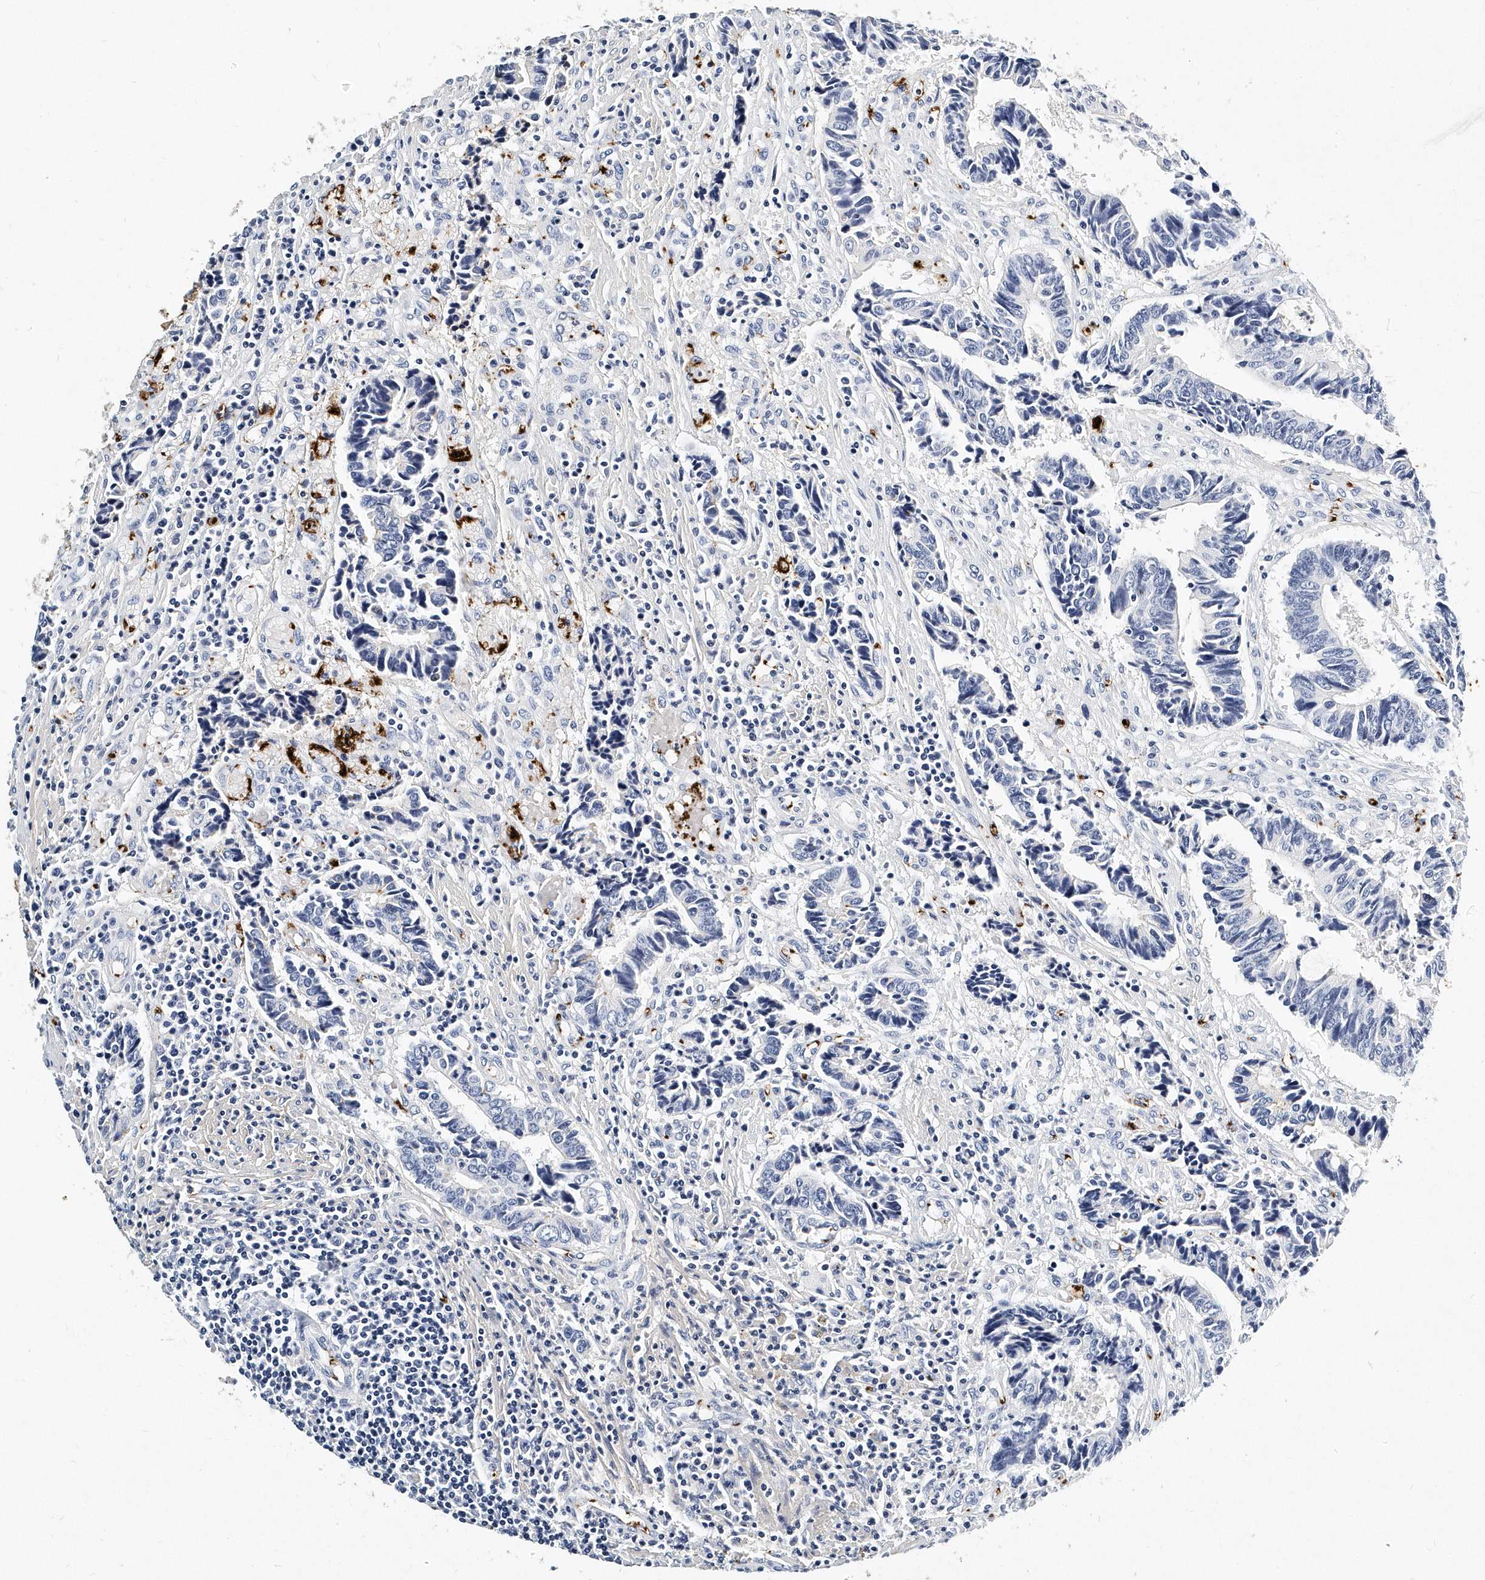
{"staining": {"intensity": "negative", "quantity": "none", "location": "none"}, "tissue": "colorectal cancer", "cell_type": "Tumor cells", "image_type": "cancer", "snomed": [{"axis": "morphology", "description": "Adenocarcinoma, NOS"}, {"axis": "topography", "description": "Rectum"}], "caption": "Colorectal cancer stained for a protein using IHC exhibits no expression tumor cells.", "gene": "ITGA2B", "patient": {"sex": "male", "age": 84}}